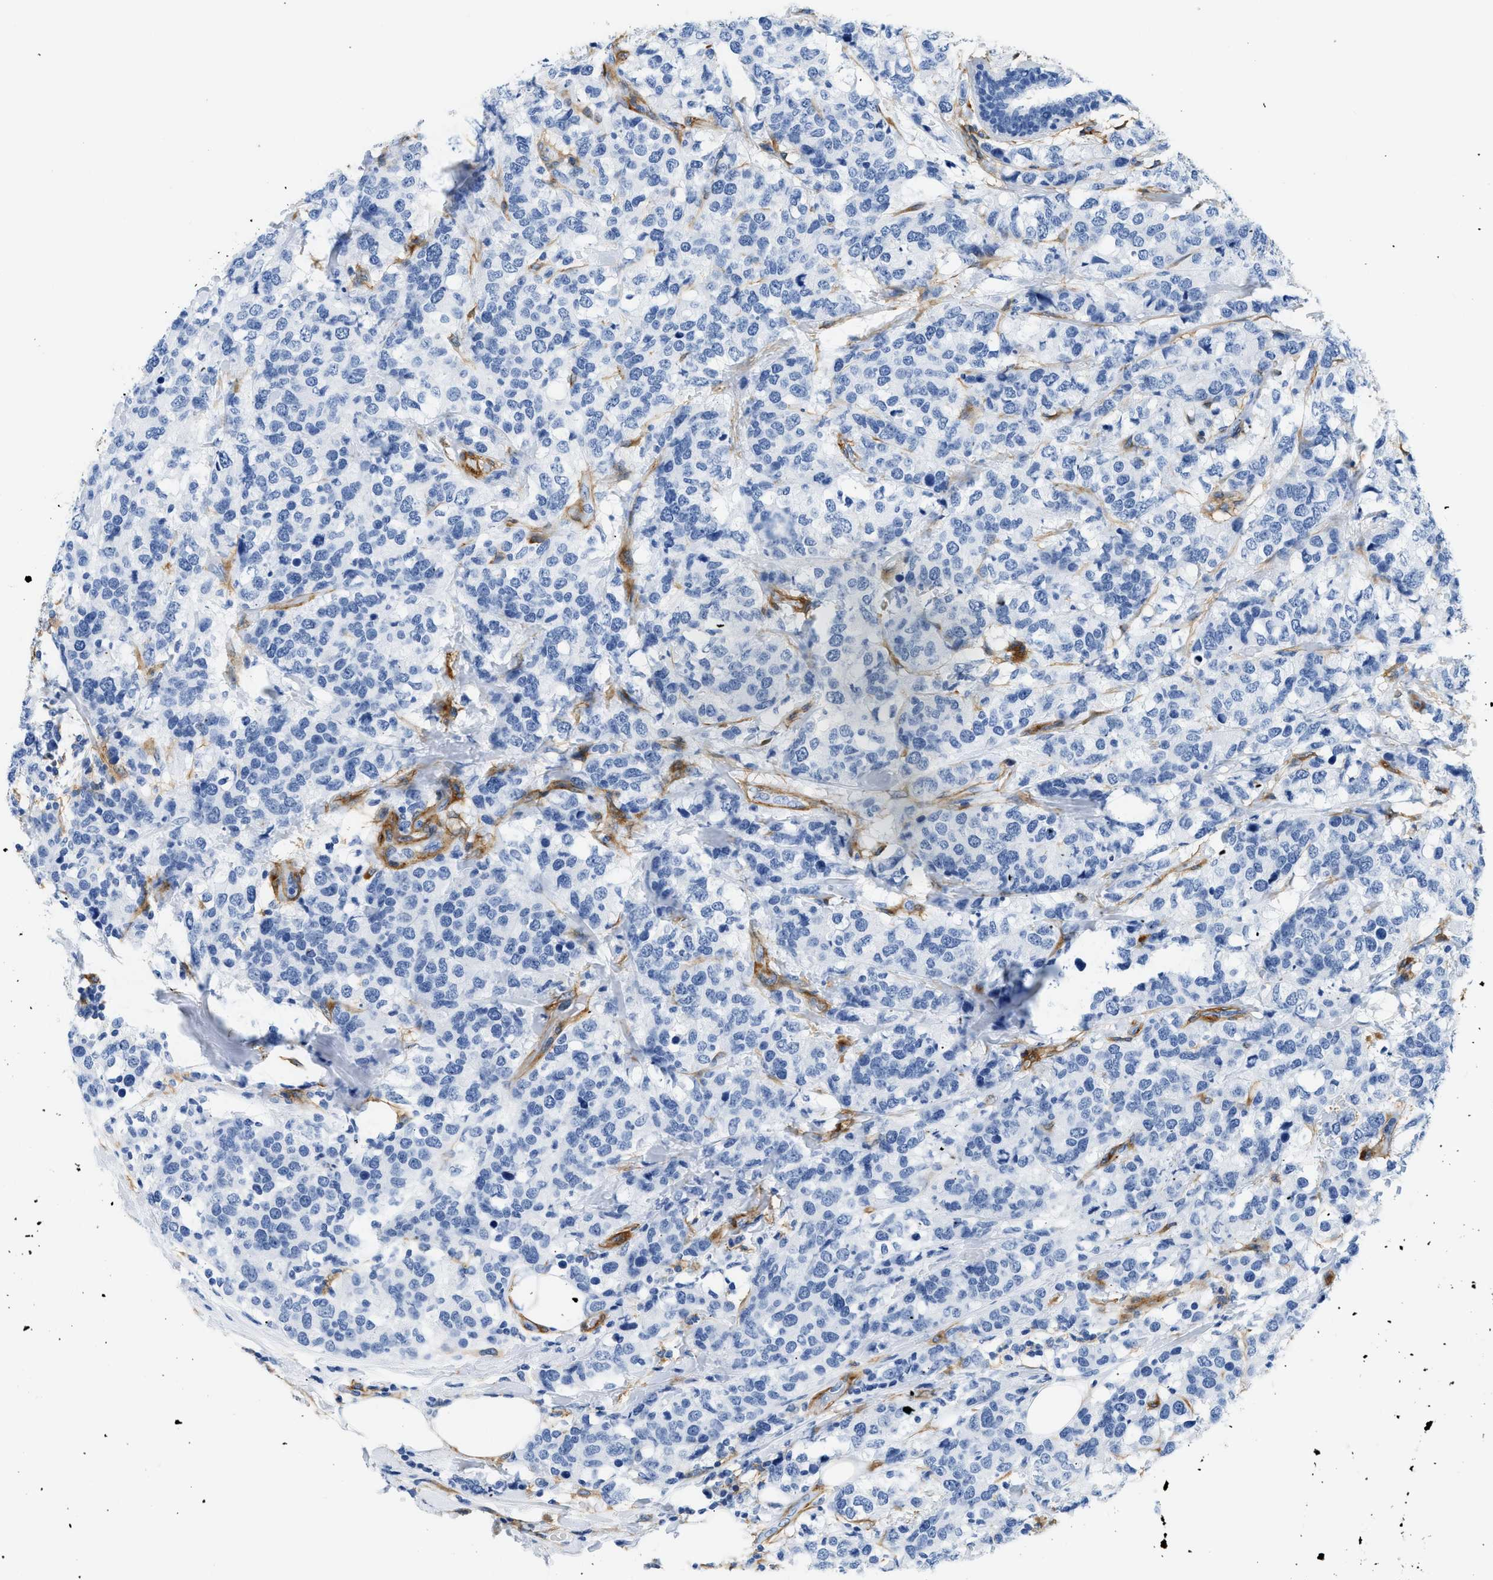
{"staining": {"intensity": "negative", "quantity": "none", "location": "none"}, "tissue": "breast cancer", "cell_type": "Tumor cells", "image_type": "cancer", "snomed": [{"axis": "morphology", "description": "Lobular carcinoma"}, {"axis": "topography", "description": "Breast"}], "caption": "Immunohistochemistry (IHC) of human breast cancer exhibits no expression in tumor cells.", "gene": "PDGFRB", "patient": {"sex": "female", "age": 59}}